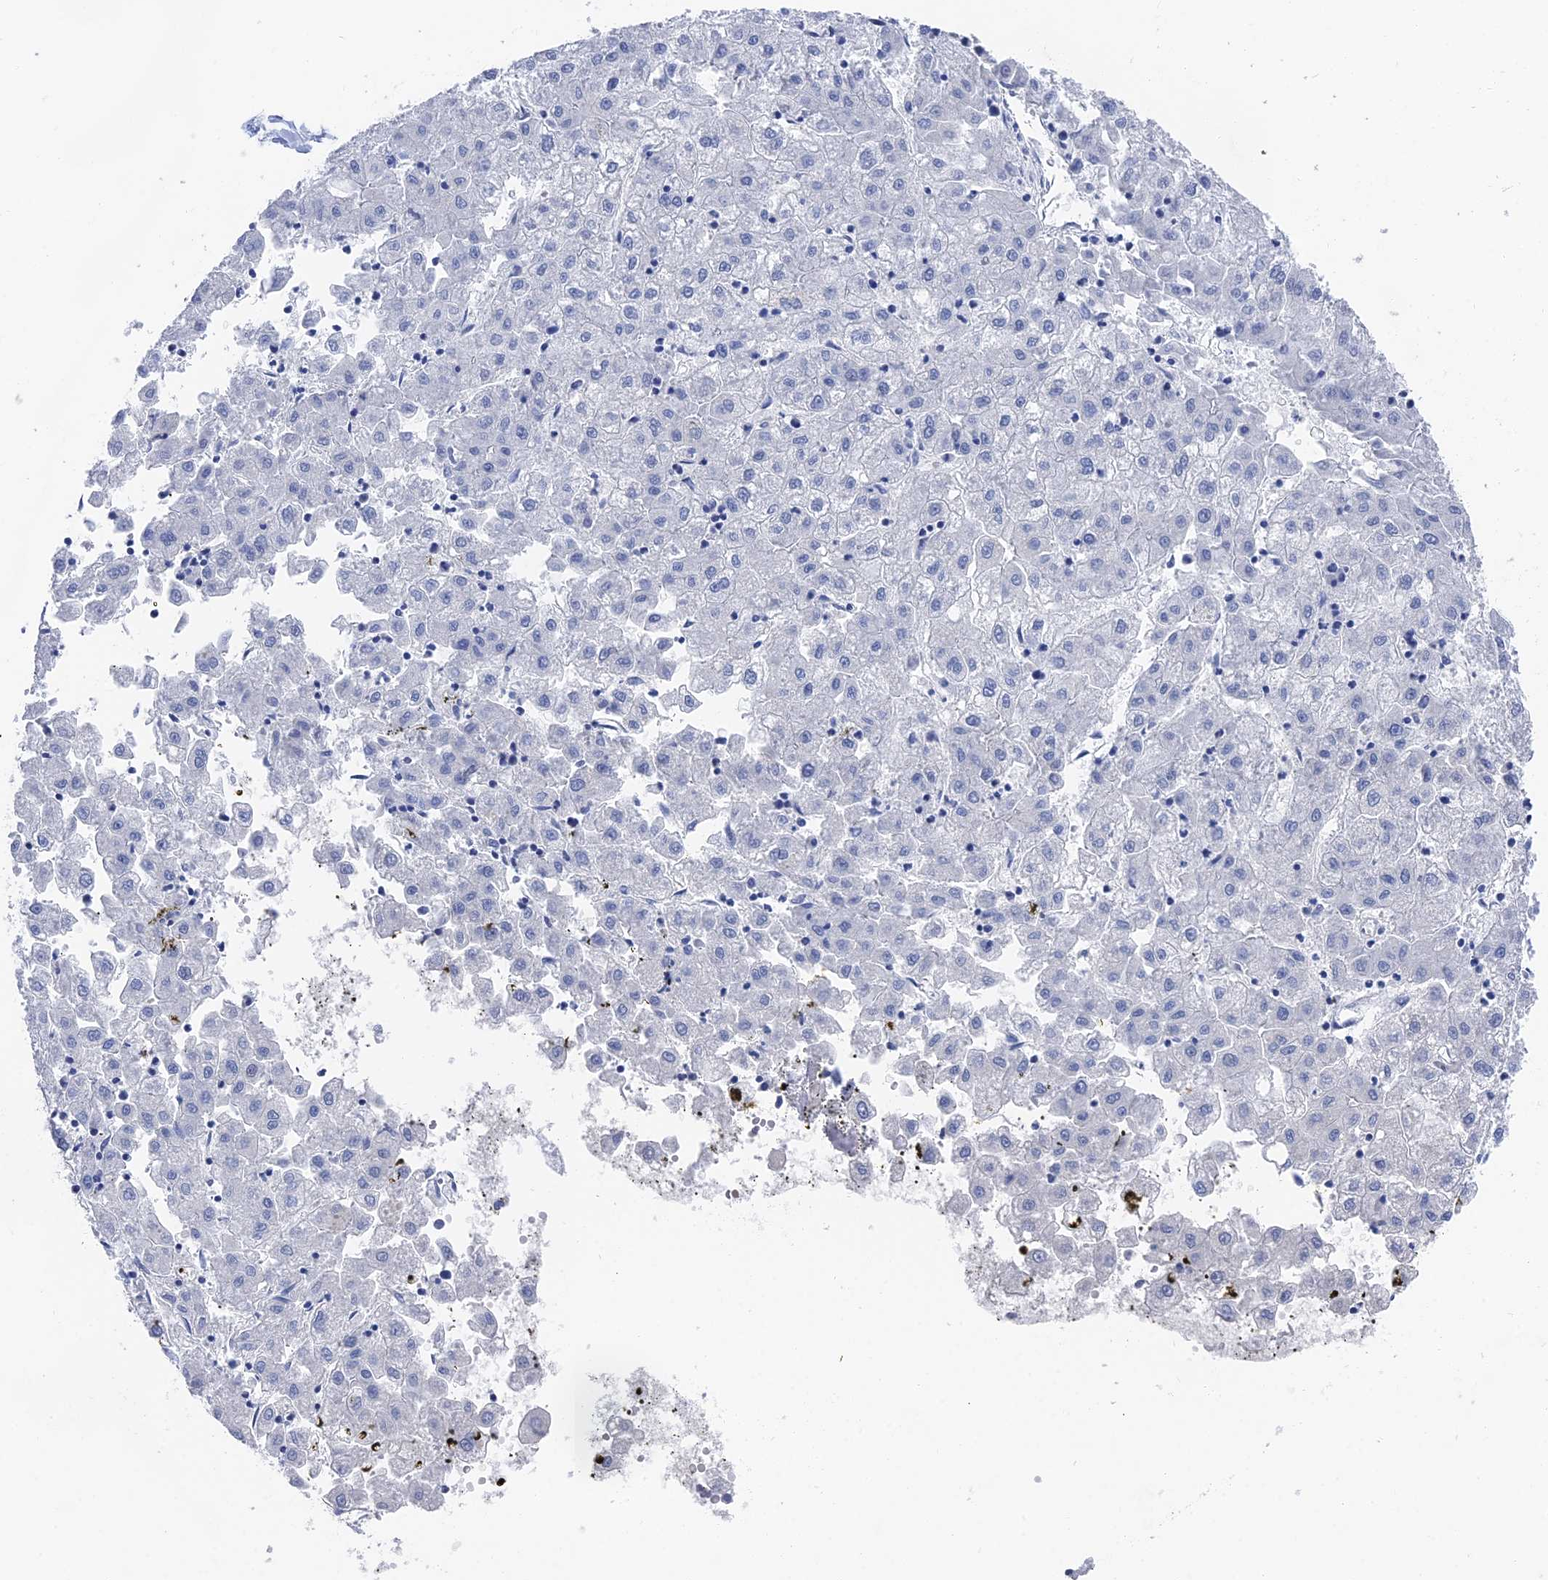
{"staining": {"intensity": "negative", "quantity": "none", "location": "none"}, "tissue": "liver cancer", "cell_type": "Tumor cells", "image_type": "cancer", "snomed": [{"axis": "morphology", "description": "Carcinoma, Hepatocellular, NOS"}, {"axis": "topography", "description": "Liver"}], "caption": "High power microscopy image of an IHC micrograph of liver cancer, revealing no significant positivity in tumor cells.", "gene": "GFAP", "patient": {"sex": "male", "age": 72}}